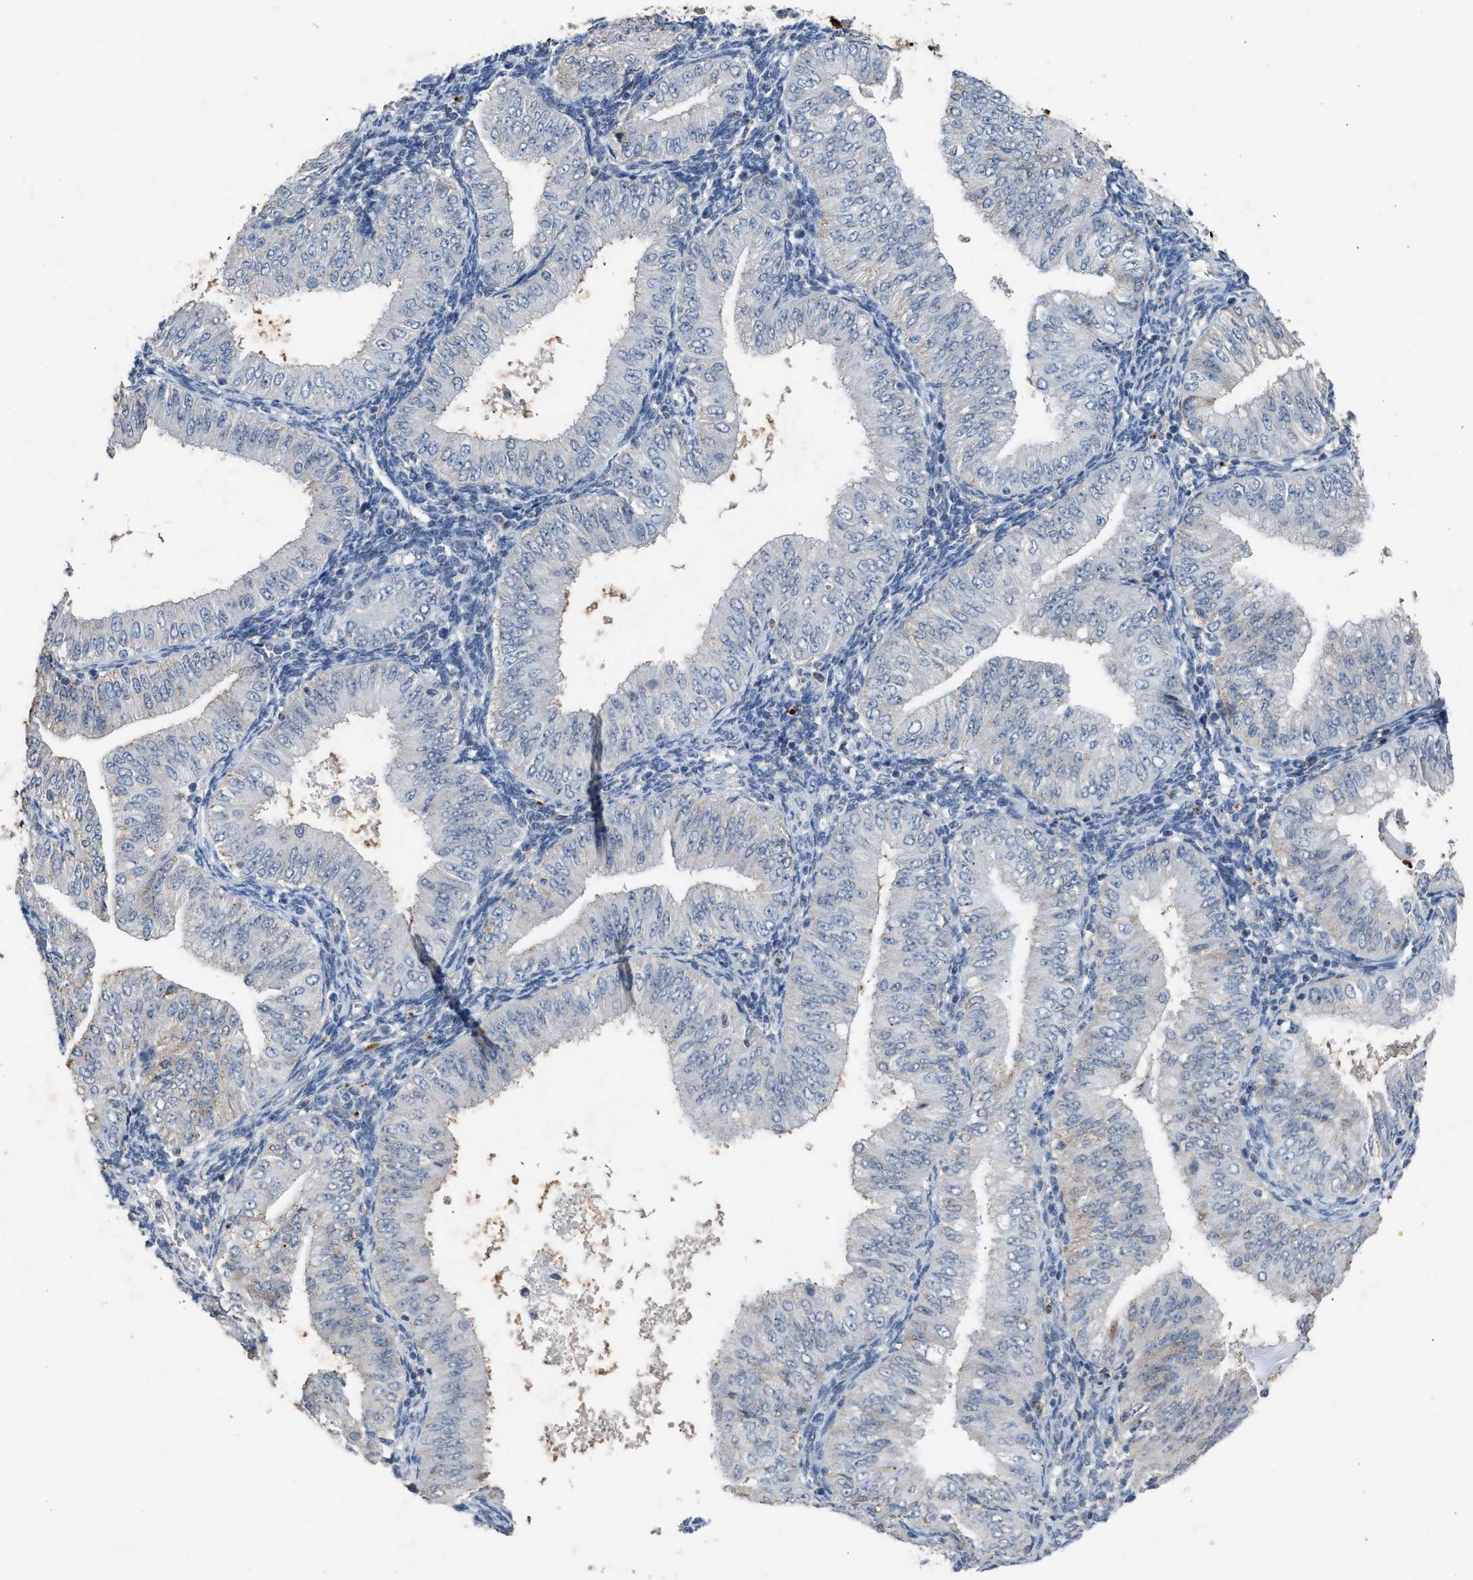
{"staining": {"intensity": "negative", "quantity": "none", "location": "none"}, "tissue": "endometrial cancer", "cell_type": "Tumor cells", "image_type": "cancer", "snomed": [{"axis": "morphology", "description": "Normal tissue, NOS"}, {"axis": "morphology", "description": "Adenocarcinoma, NOS"}, {"axis": "topography", "description": "Endometrium"}], "caption": "Micrograph shows no protein staining in tumor cells of endometrial cancer (adenocarcinoma) tissue.", "gene": "SLC5A5", "patient": {"sex": "female", "age": 53}}